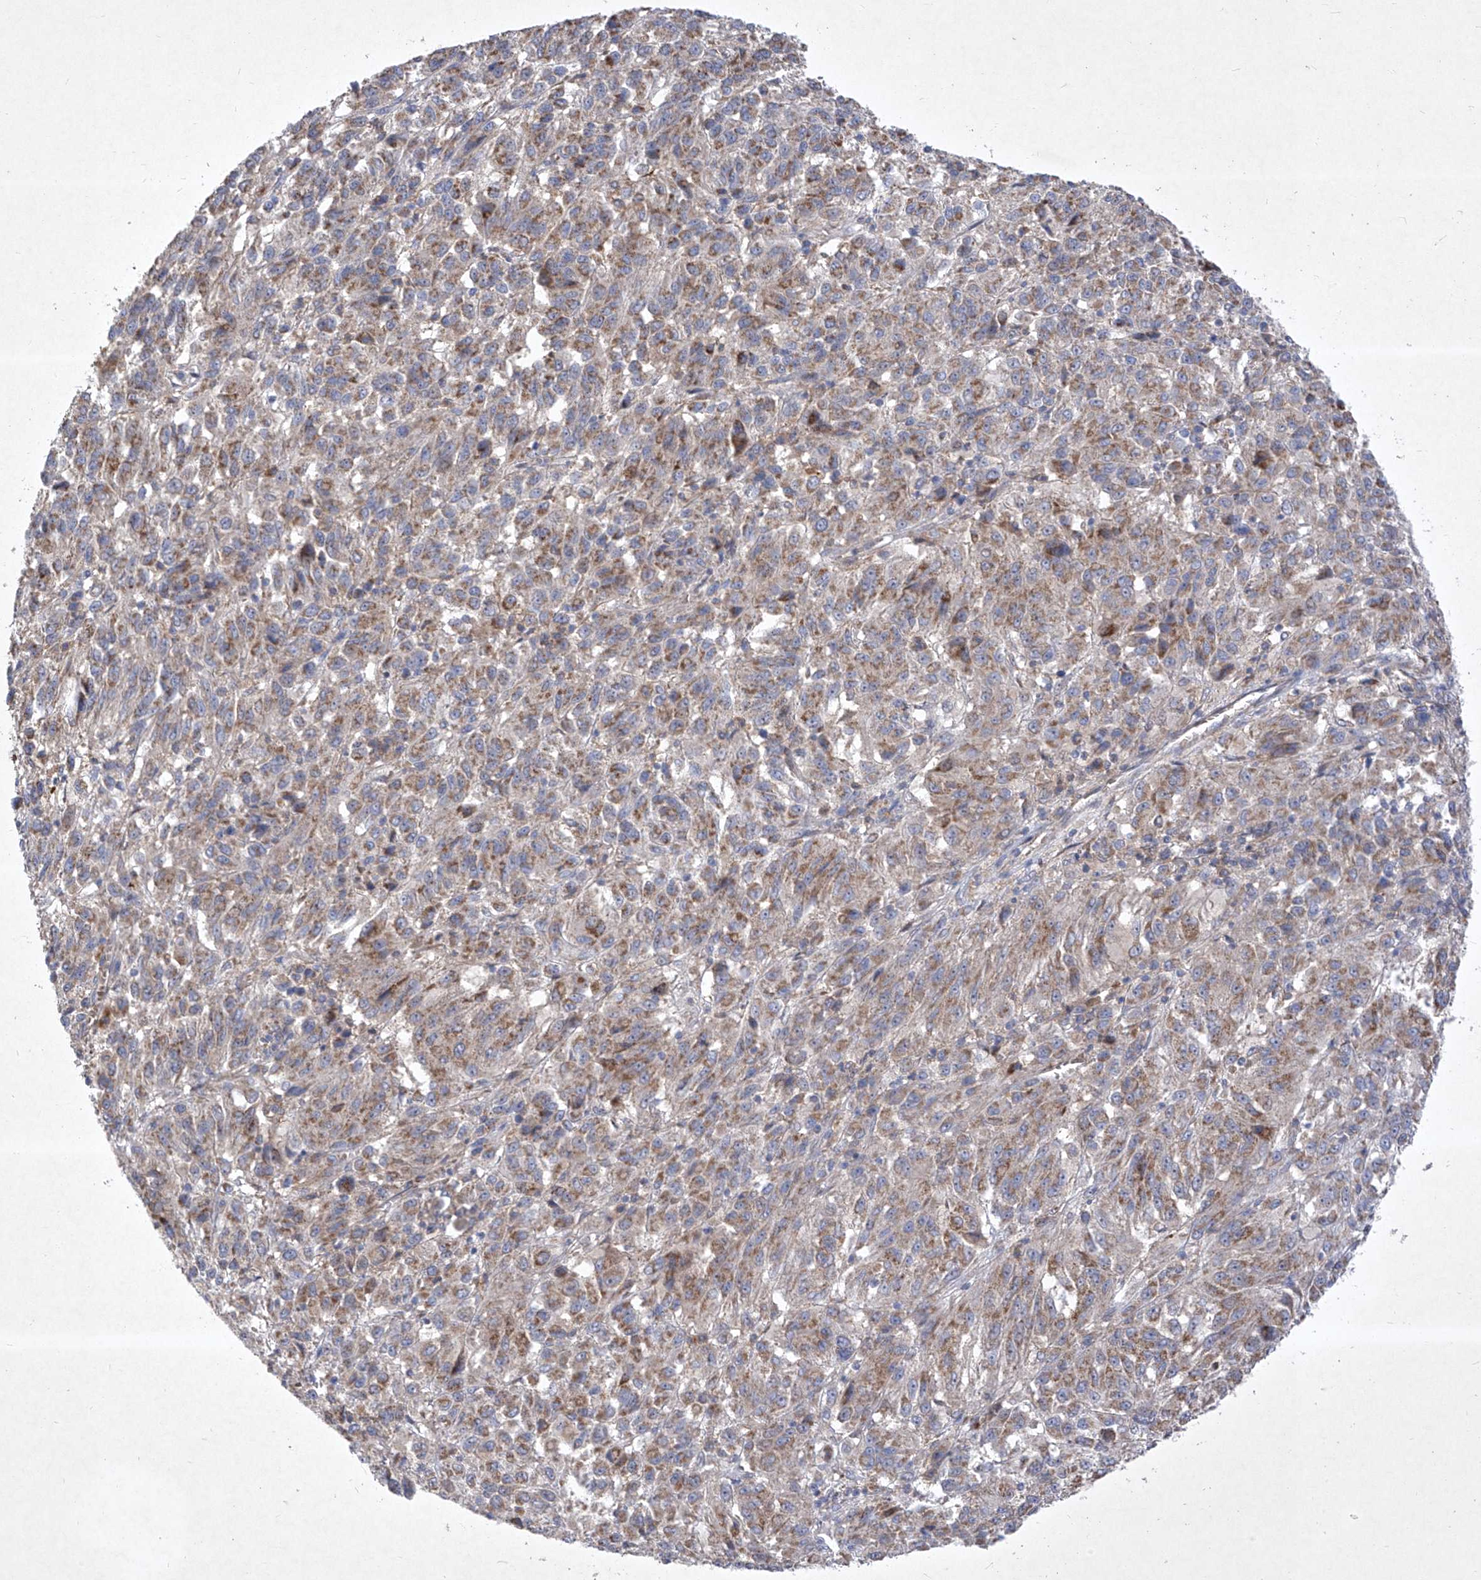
{"staining": {"intensity": "moderate", "quantity": ">75%", "location": "cytoplasmic/membranous"}, "tissue": "melanoma", "cell_type": "Tumor cells", "image_type": "cancer", "snomed": [{"axis": "morphology", "description": "Malignant melanoma, Metastatic site"}, {"axis": "topography", "description": "Lung"}], "caption": "Melanoma stained with DAB immunohistochemistry exhibits medium levels of moderate cytoplasmic/membranous positivity in about >75% of tumor cells. (Stains: DAB in brown, nuclei in blue, Microscopy: brightfield microscopy at high magnification).", "gene": "COQ3", "patient": {"sex": "male", "age": 64}}